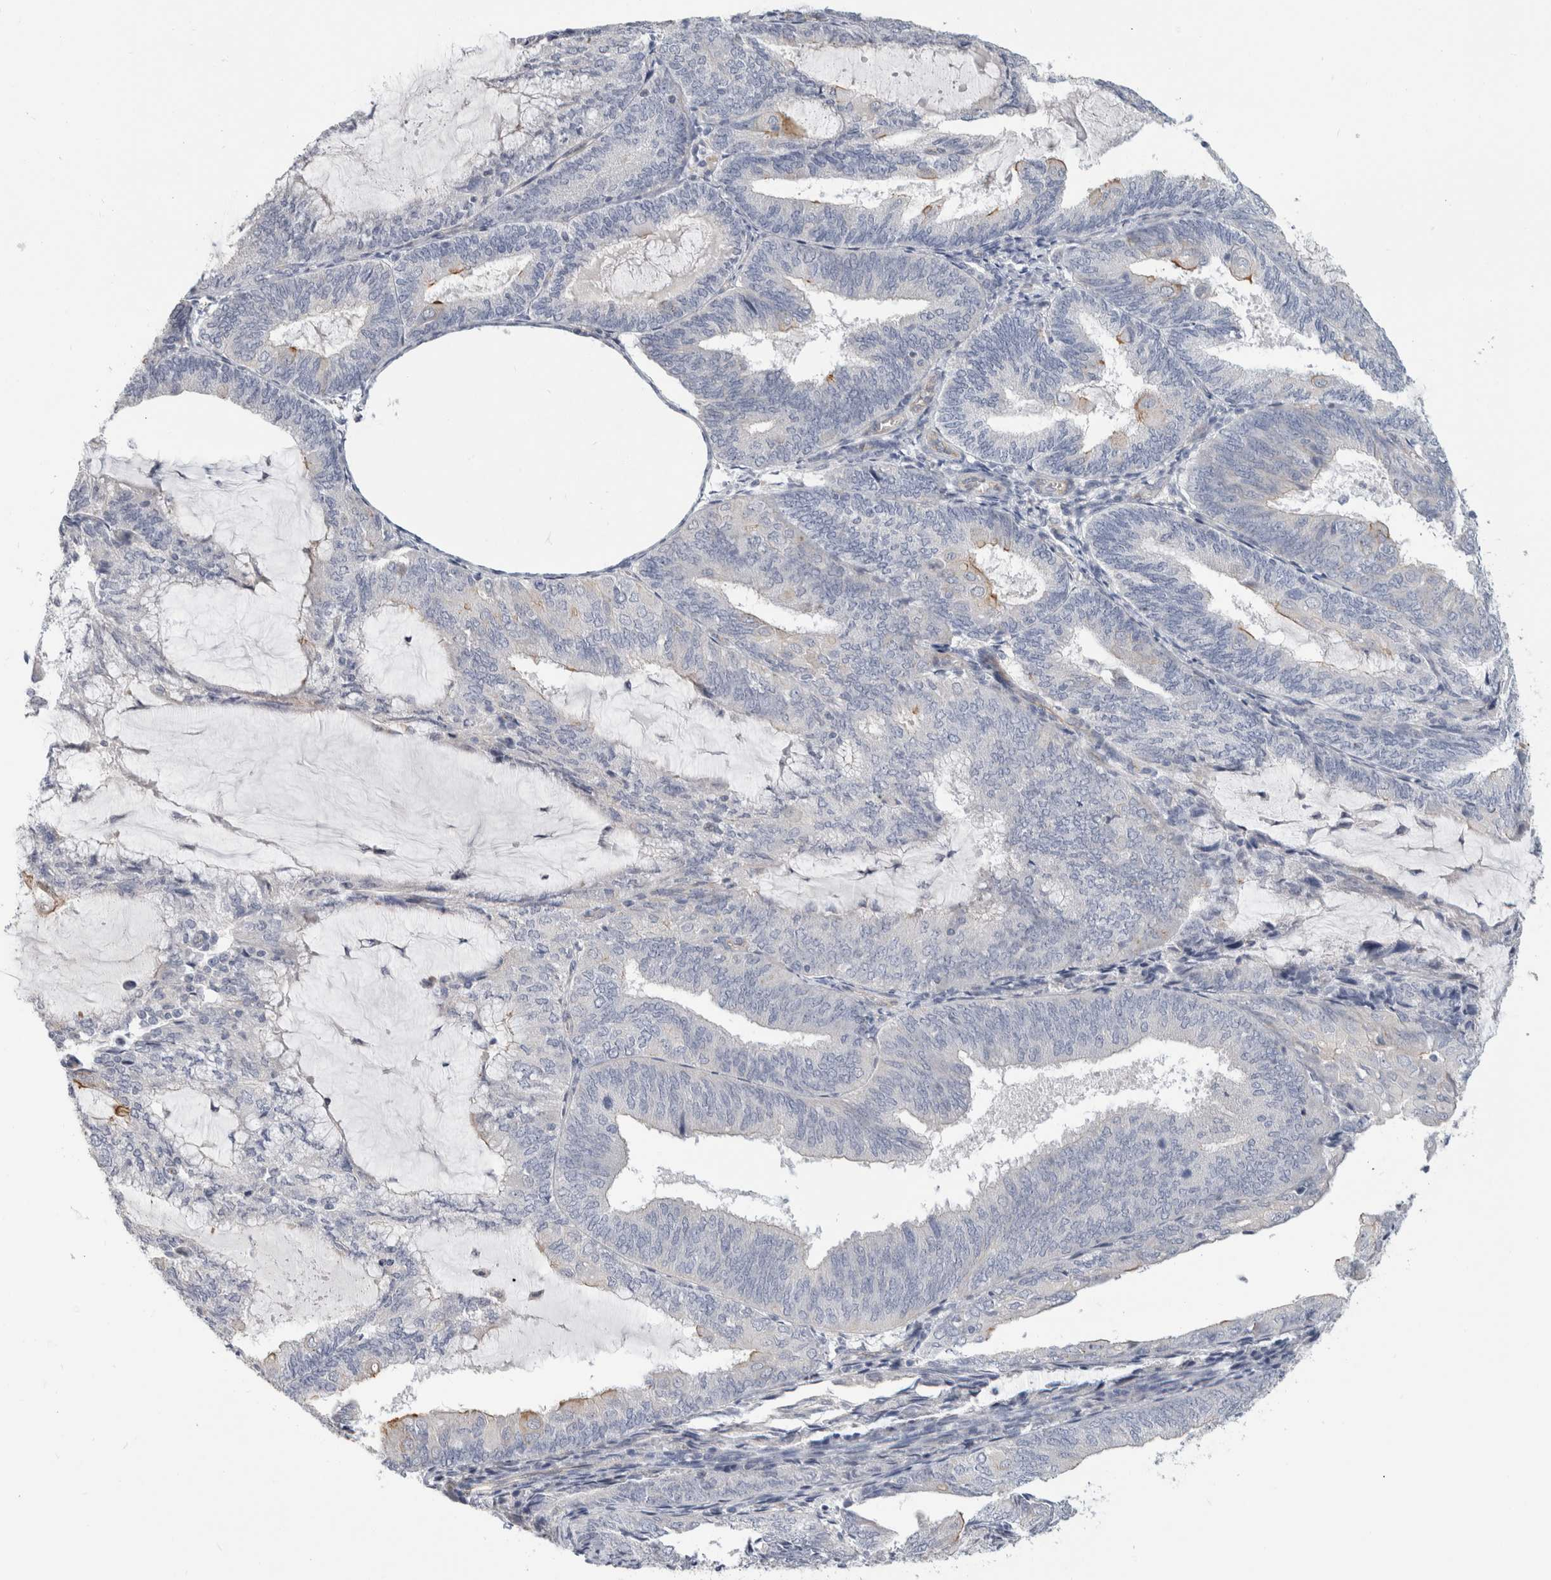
{"staining": {"intensity": "negative", "quantity": "none", "location": "none"}, "tissue": "endometrial cancer", "cell_type": "Tumor cells", "image_type": "cancer", "snomed": [{"axis": "morphology", "description": "Adenocarcinoma, NOS"}, {"axis": "topography", "description": "Endometrium"}], "caption": "A high-resolution image shows IHC staining of adenocarcinoma (endometrial), which shows no significant expression in tumor cells.", "gene": "AFP", "patient": {"sex": "female", "age": 81}}